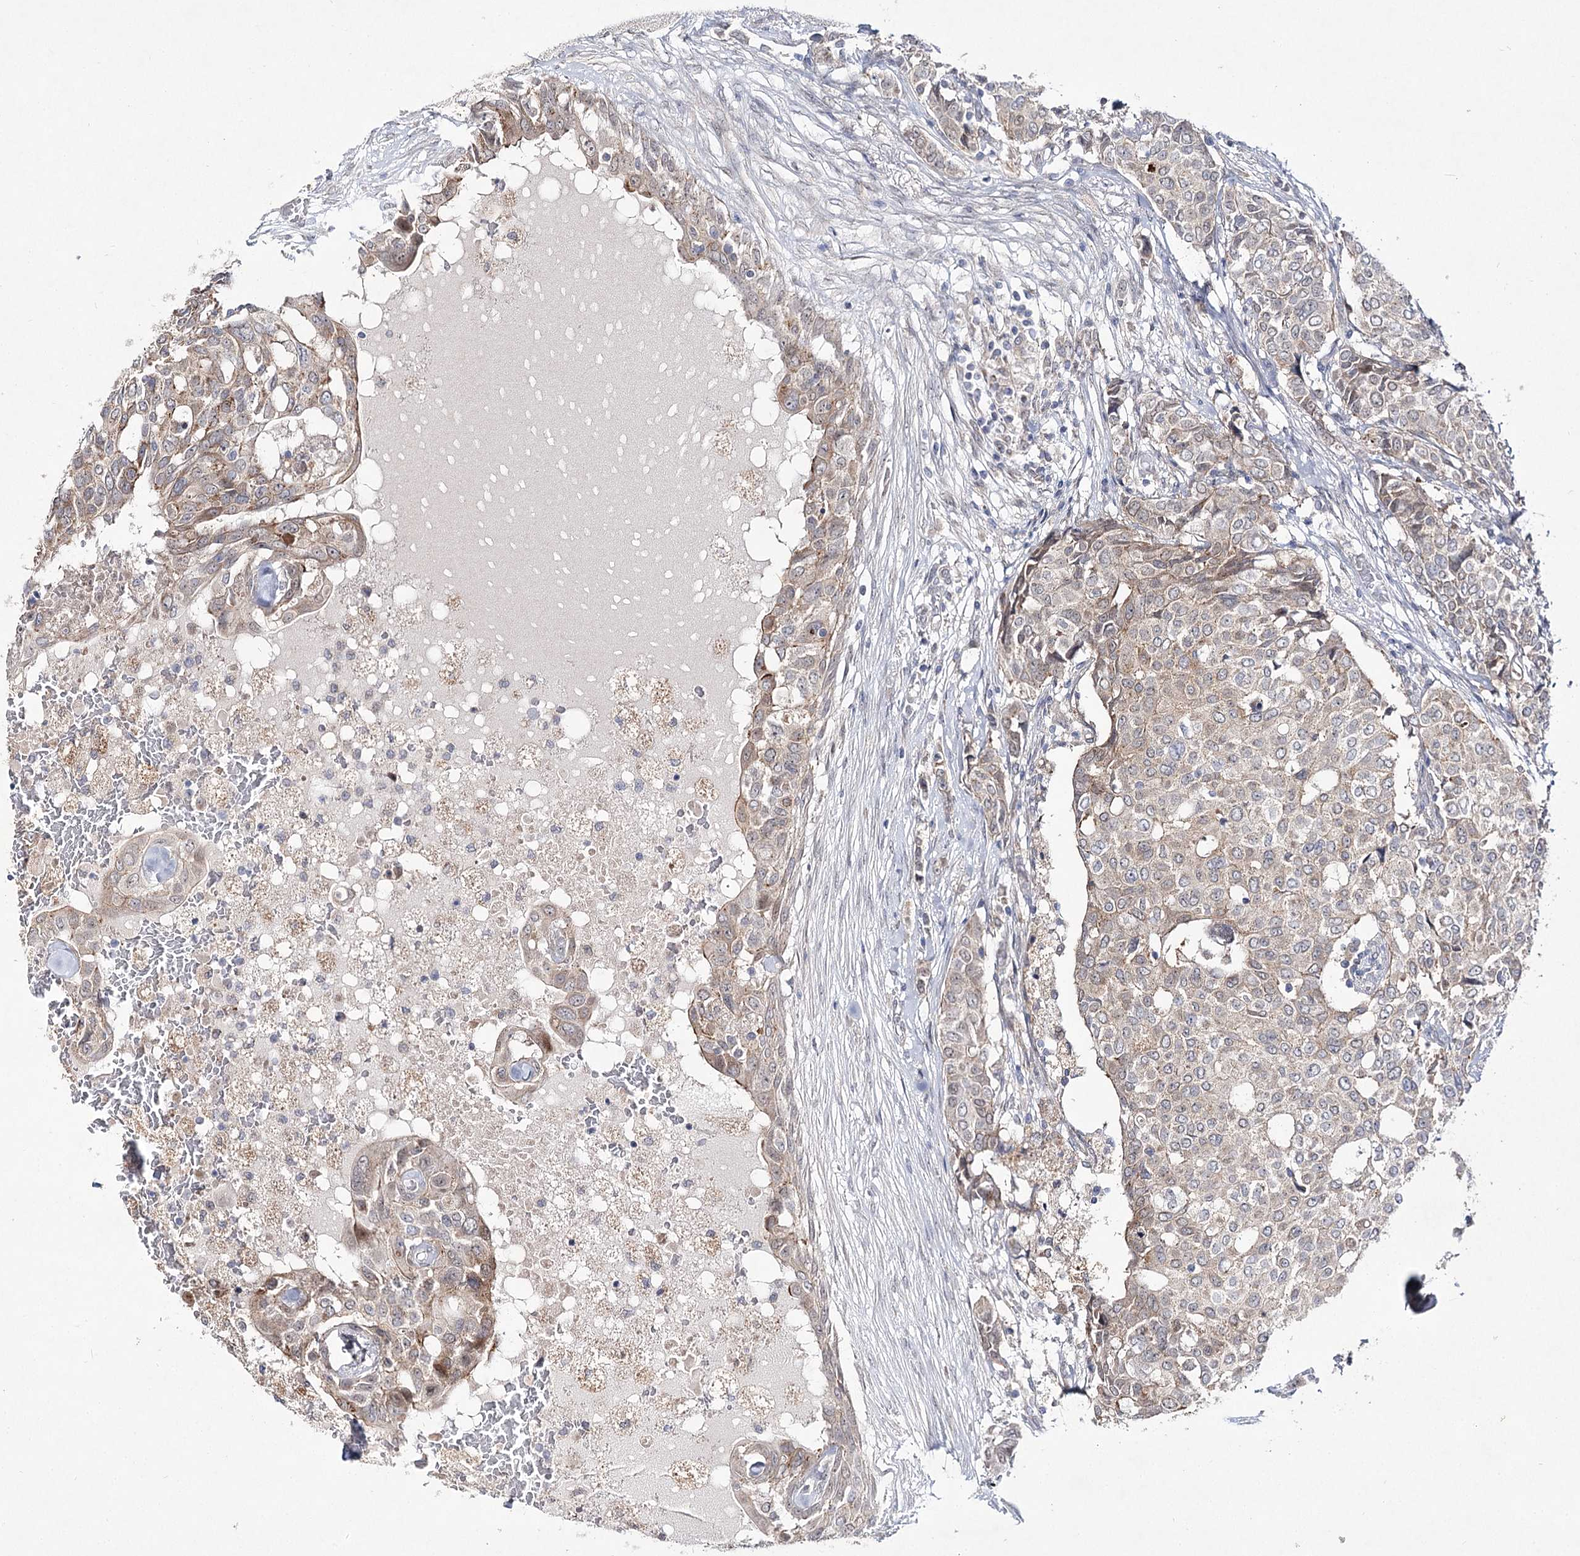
{"staining": {"intensity": "weak", "quantity": ">75%", "location": "cytoplasmic/membranous"}, "tissue": "breast cancer", "cell_type": "Tumor cells", "image_type": "cancer", "snomed": [{"axis": "morphology", "description": "Lobular carcinoma"}, {"axis": "topography", "description": "Breast"}], "caption": "Human breast cancer stained with a protein marker reveals weak staining in tumor cells.", "gene": "ARHGAP32", "patient": {"sex": "female", "age": 51}}